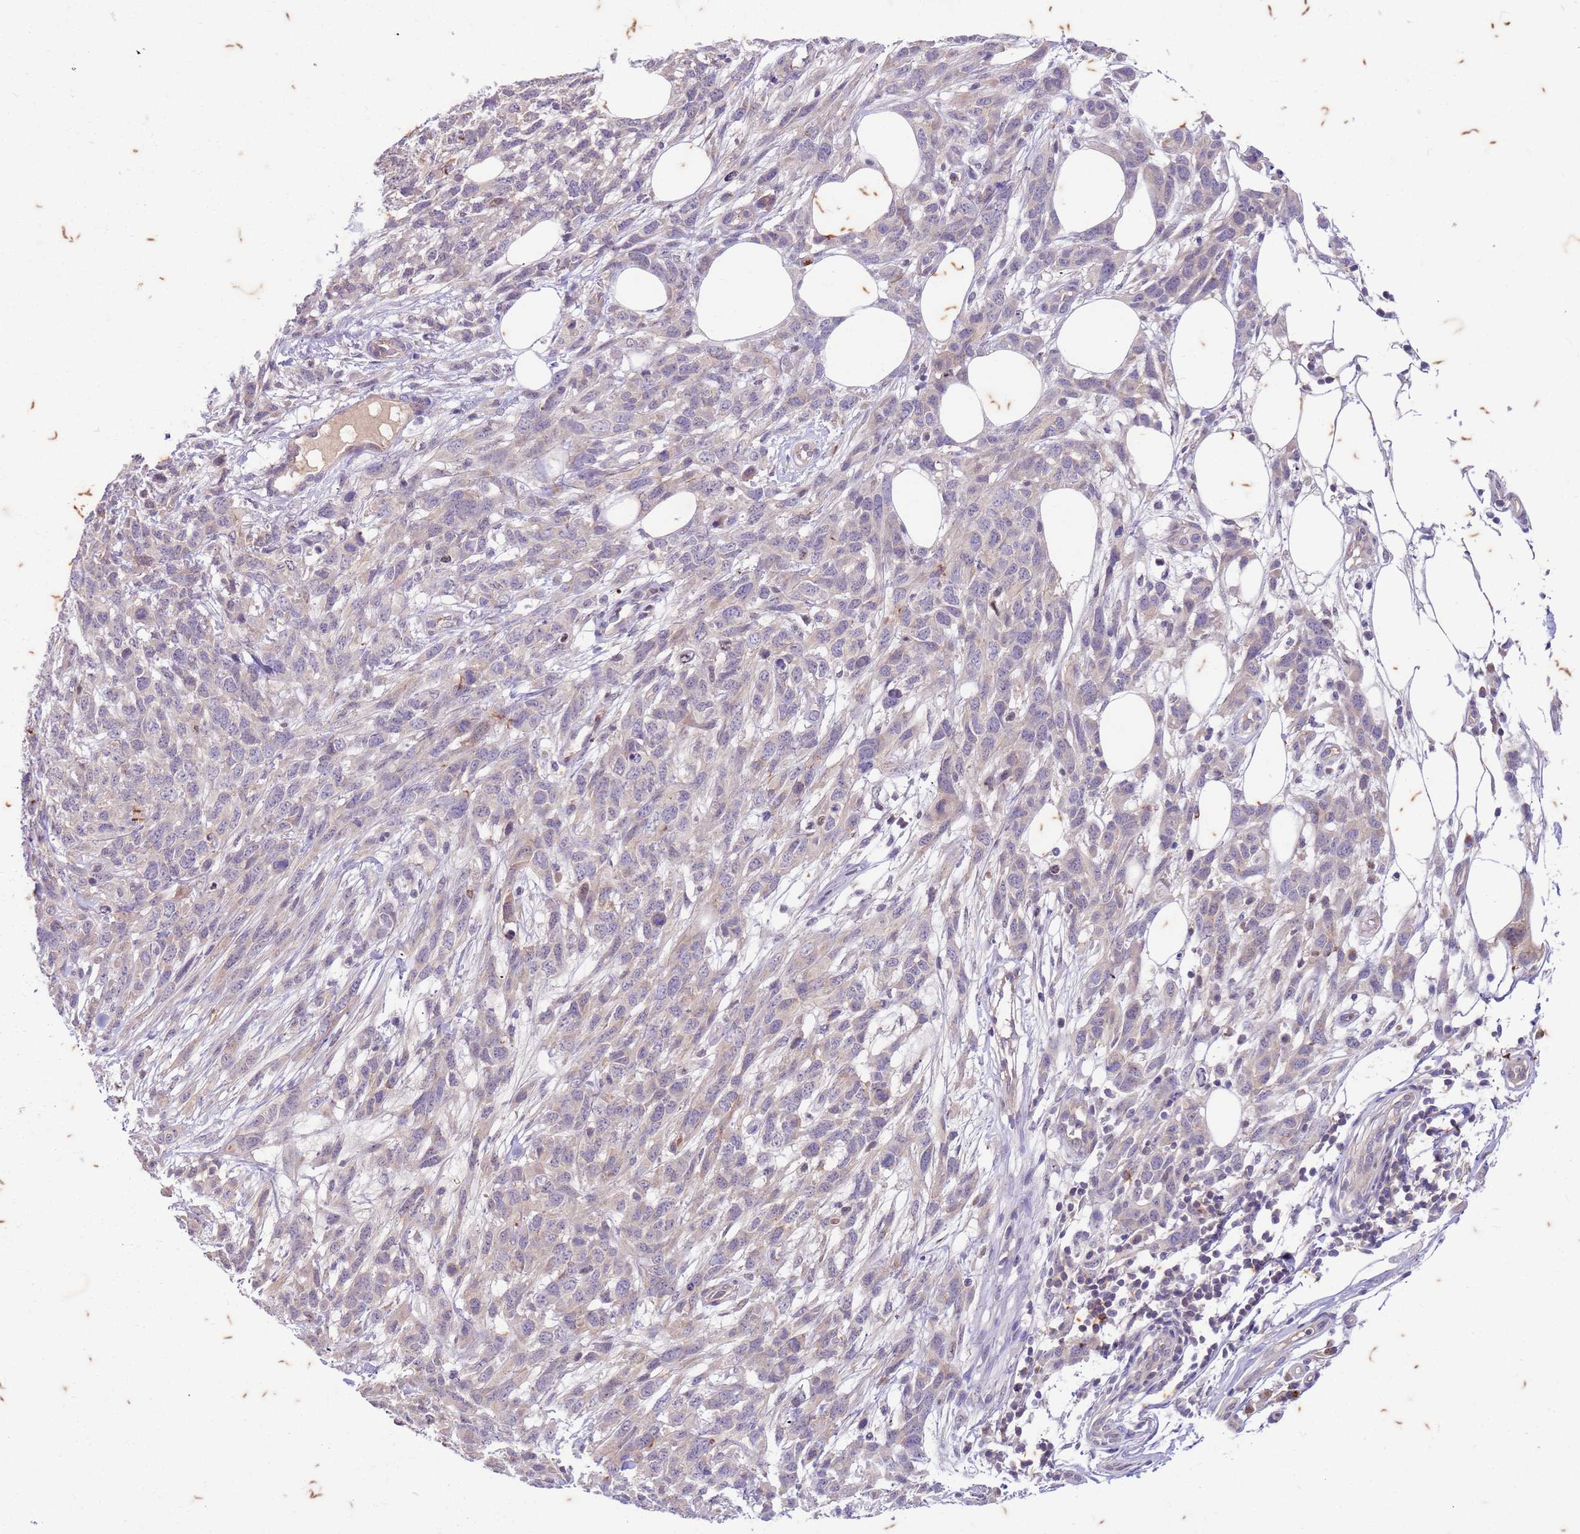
{"staining": {"intensity": "negative", "quantity": "none", "location": "none"}, "tissue": "melanoma", "cell_type": "Tumor cells", "image_type": "cancer", "snomed": [{"axis": "morphology", "description": "Normal morphology"}, {"axis": "morphology", "description": "Malignant melanoma, NOS"}, {"axis": "topography", "description": "Skin"}], "caption": "Immunohistochemistry (IHC) of human melanoma displays no staining in tumor cells.", "gene": "RAPGEF3", "patient": {"sex": "female", "age": 72}}